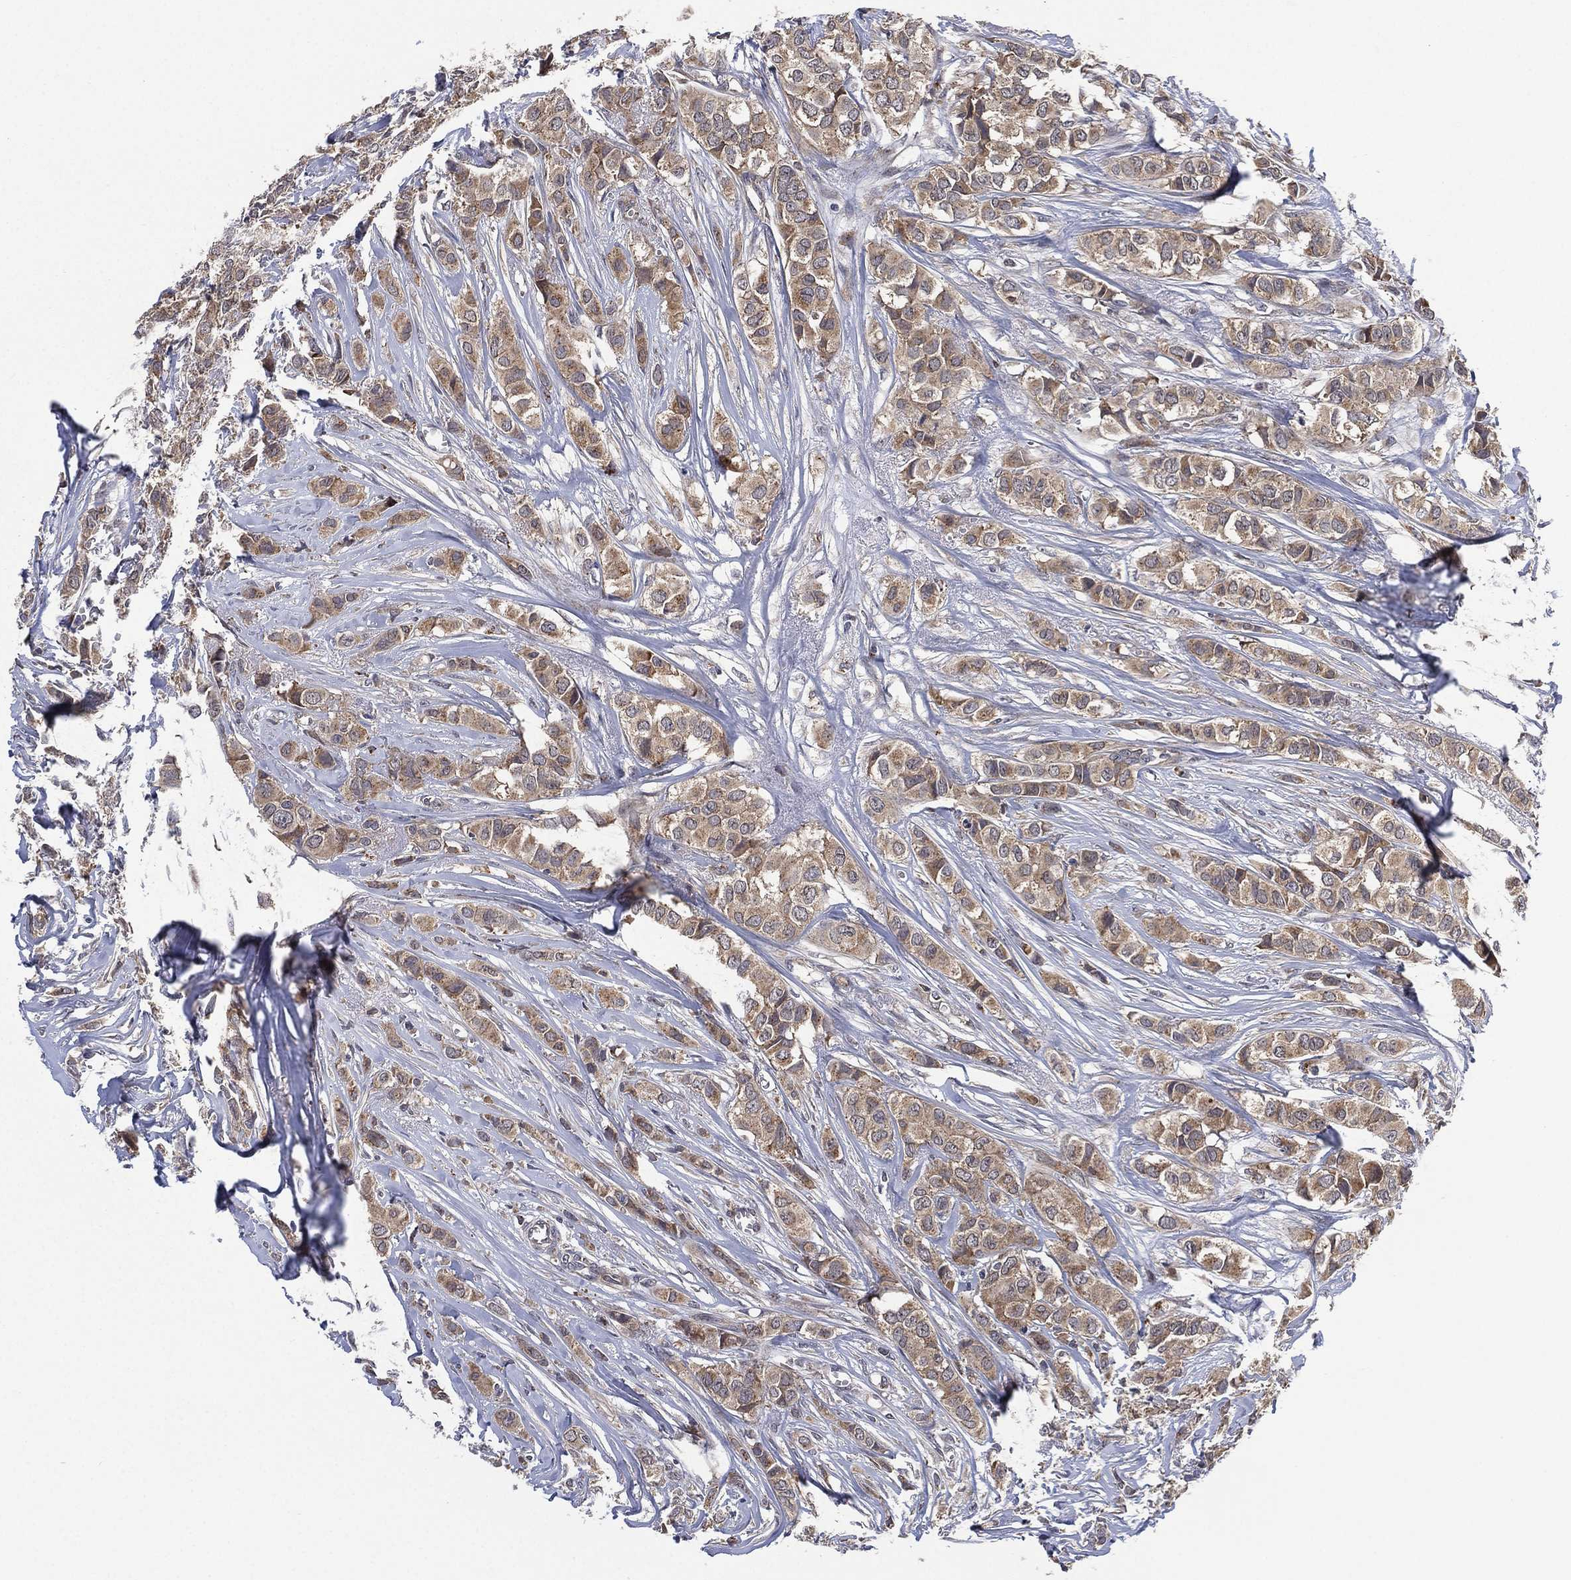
{"staining": {"intensity": "weak", "quantity": ">75%", "location": "cytoplasmic/membranous"}, "tissue": "breast cancer", "cell_type": "Tumor cells", "image_type": "cancer", "snomed": [{"axis": "morphology", "description": "Duct carcinoma"}, {"axis": "topography", "description": "Breast"}], "caption": "A brown stain highlights weak cytoplasmic/membranous expression of a protein in breast invasive ductal carcinoma tumor cells.", "gene": "SELENOO", "patient": {"sex": "female", "age": 85}}